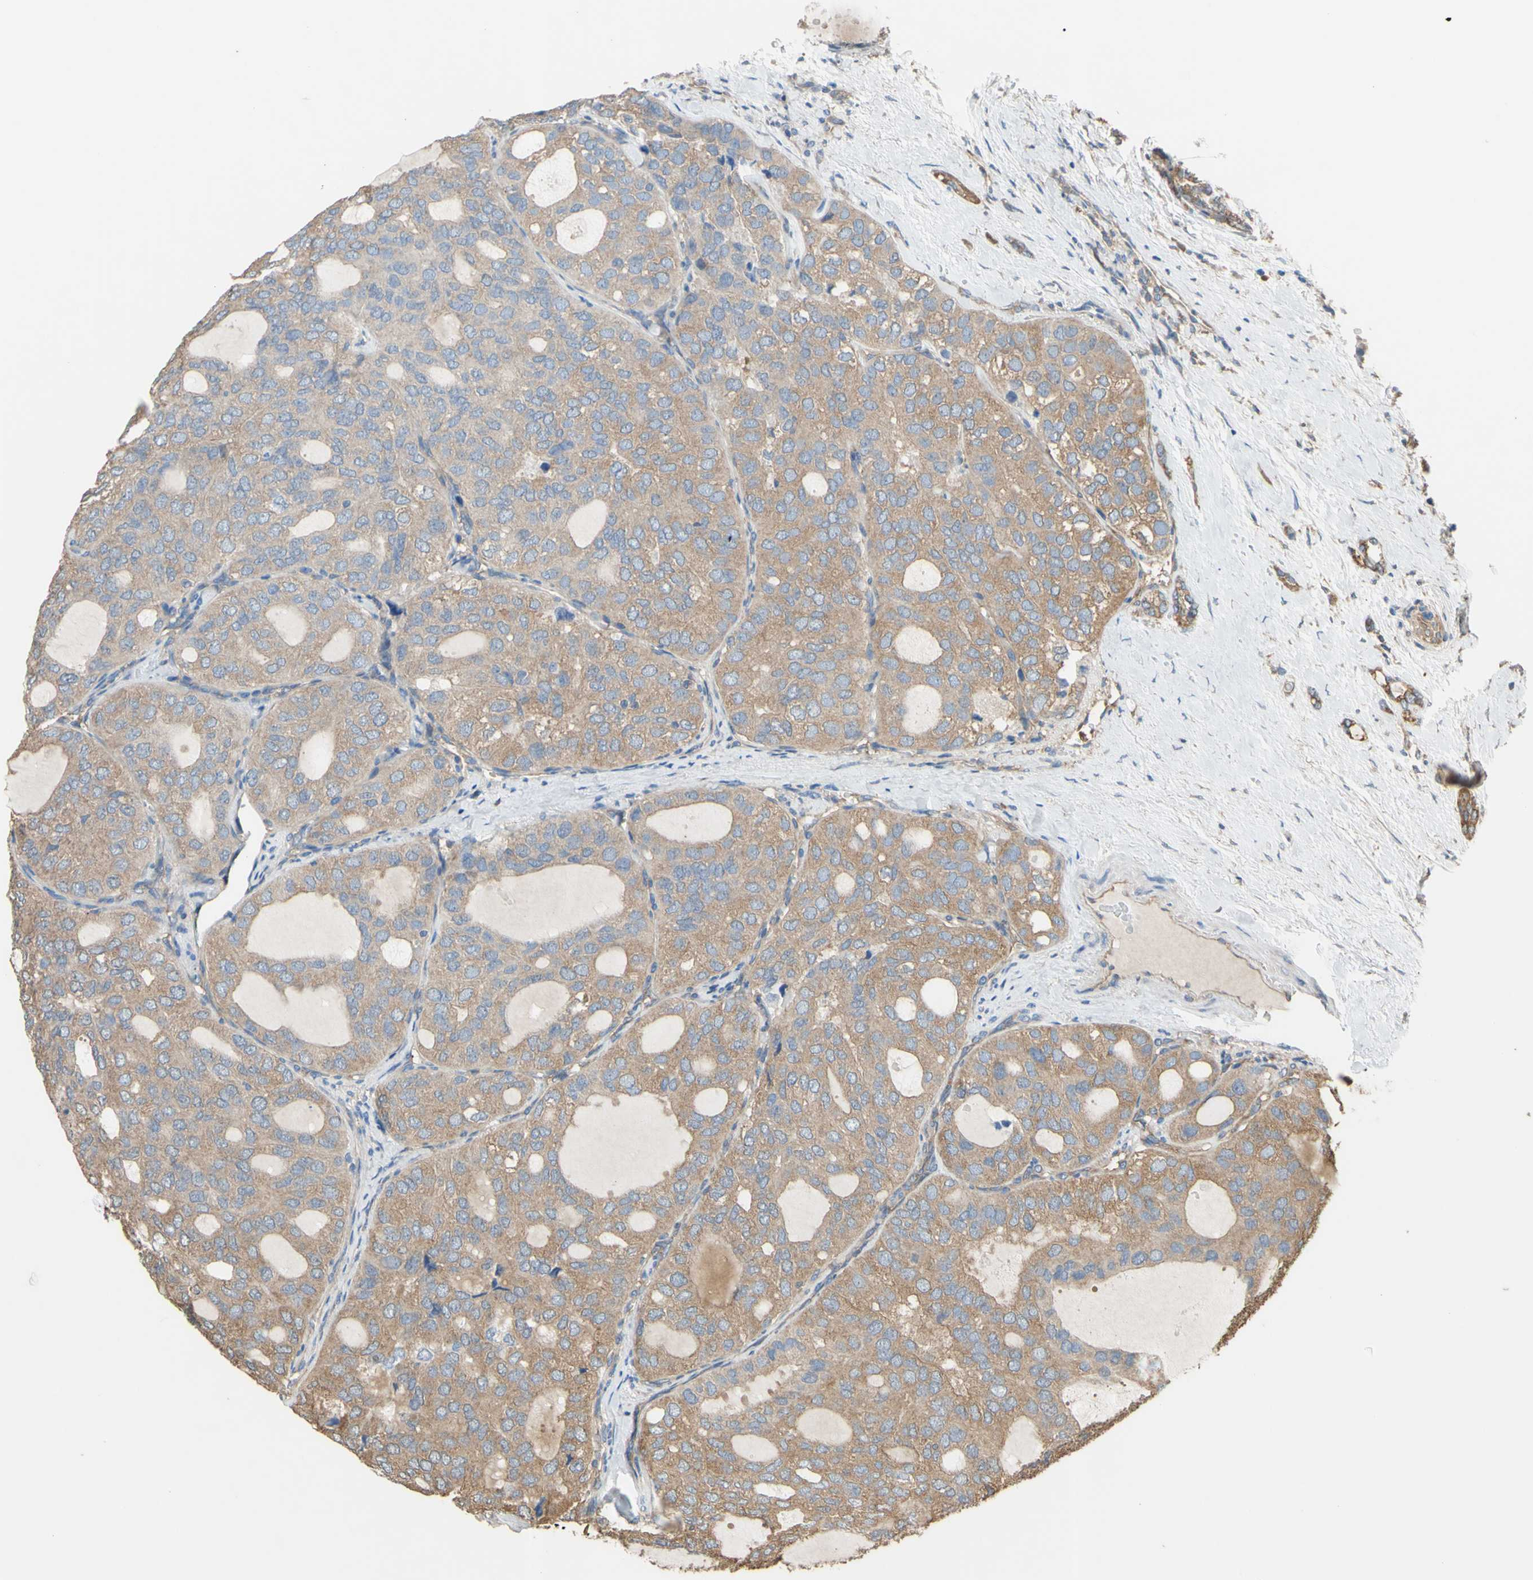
{"staining": {"intensity": "strong", "quantity": ">75%", "location": "cytoplasmic/membranous"}, "tissue": "thyroid cancer", "cell_type": "Tumor cells", "image_type": "cancer", "snomed": [{"axis": "morphology", "description": "Follicular adenoma carcinoma, NOS"}, {"axis": "topography", "description": "Thyroid gland"}], "caption": "Protein staining demonstrates strong cytoplasmic/membranous staining in about >75% of tumor cells in thyroid cancer (follicular adenoma carcinoma).", "gene": "CTTN", "patient": {"sex": "male", "age": 75}}